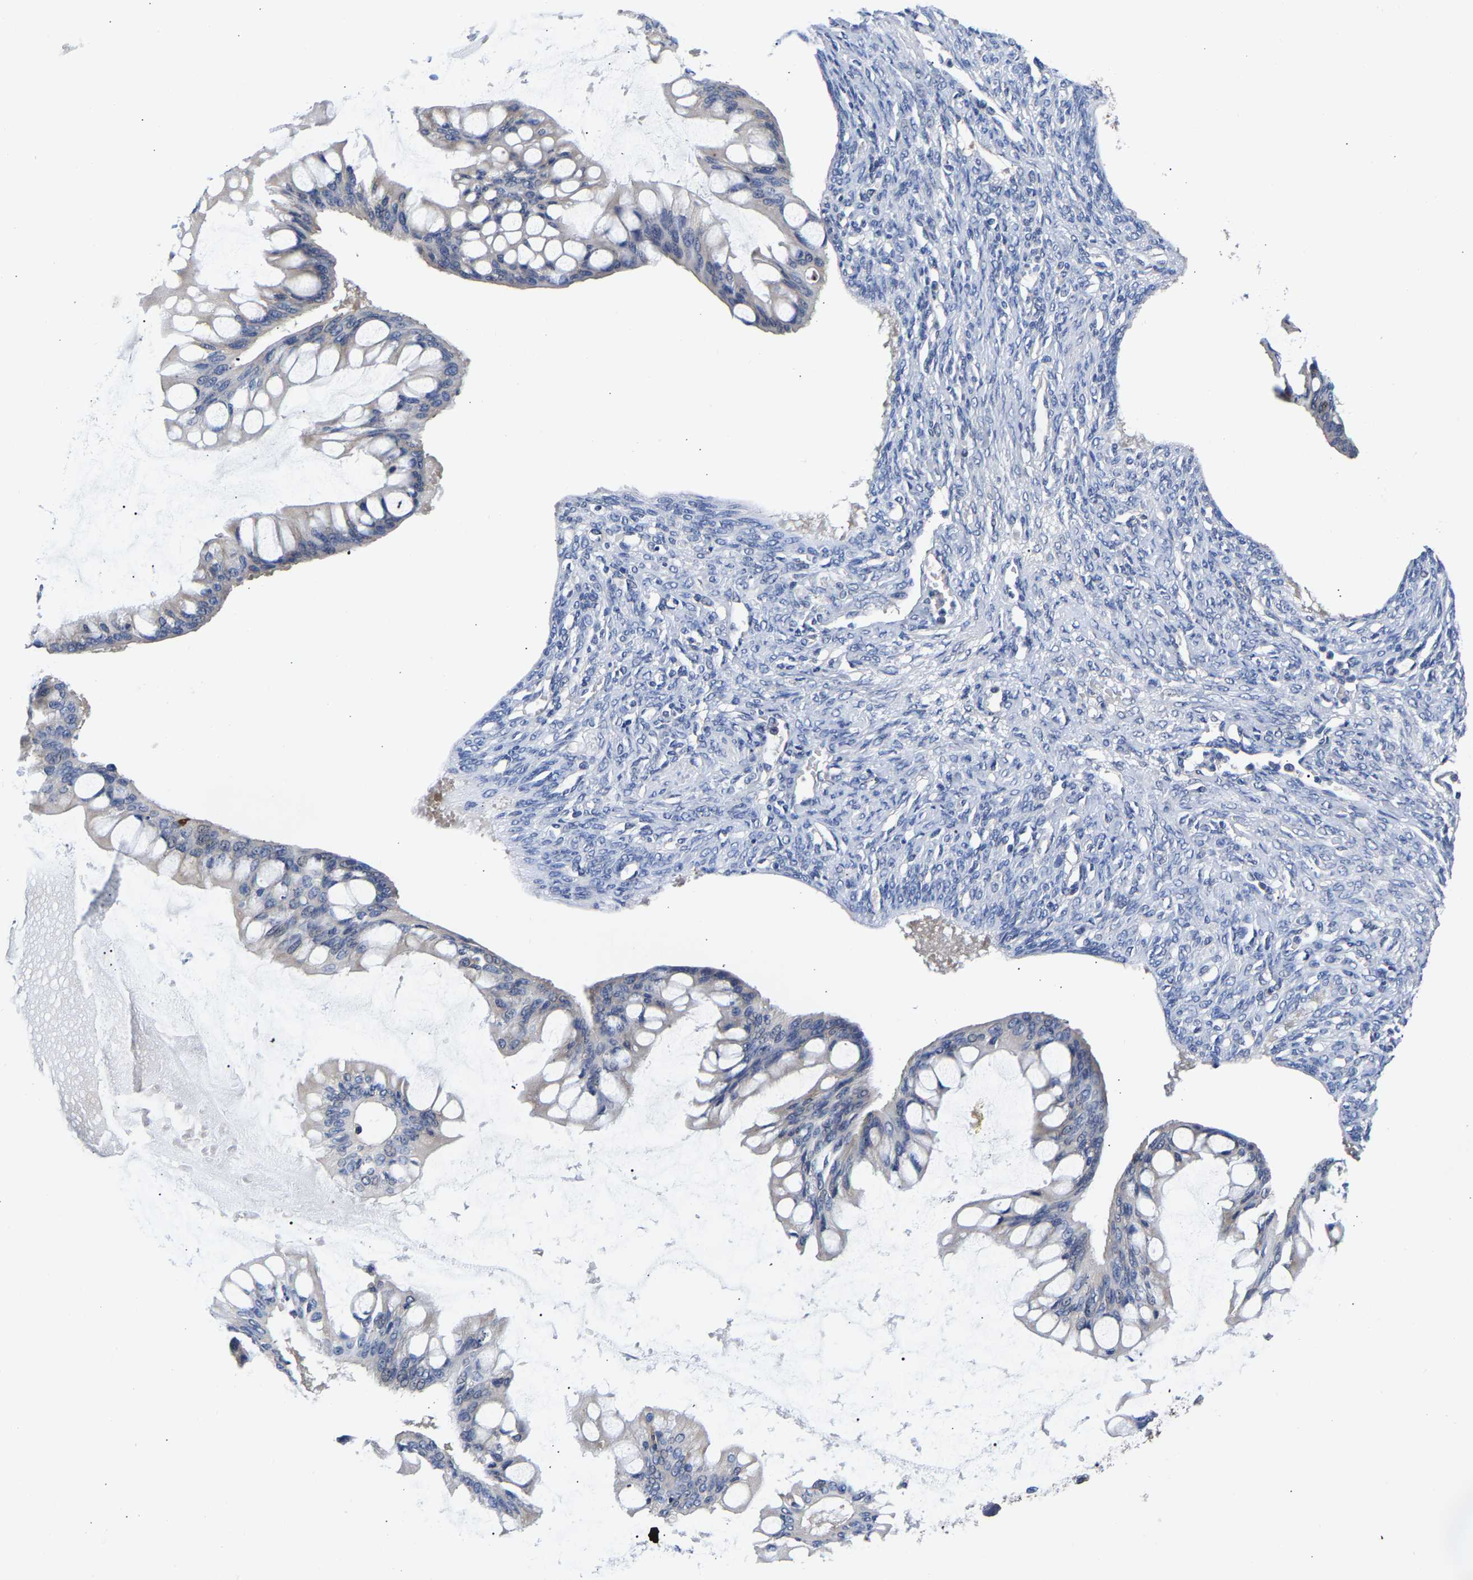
{"staining": {"intensity": "negative", "quantity": "none", "location": "none"}, "tissue": "ovarian cancer", "cell_type": "Tumor cells", "image_type": "cancer", "snomed": [{"axis": "morphology", "description": "Cystadenocarcinoma, mucinous, NOS"}, {"axis": "topography", "description": "Ovary"}], "caption": "High magnification brightfield microscopy of mucinous cystadenocarcinoma (ovarian) stained with DAB (brown) and counterstained with hematoxylin (blue): tumor cells show no significant expression. The staining is performed using DAB brown chromogen with nuclei counter-stained in using hematoxylin.", "gene": "CCDC6", "patient": {"sex": "female", "age": 73}}